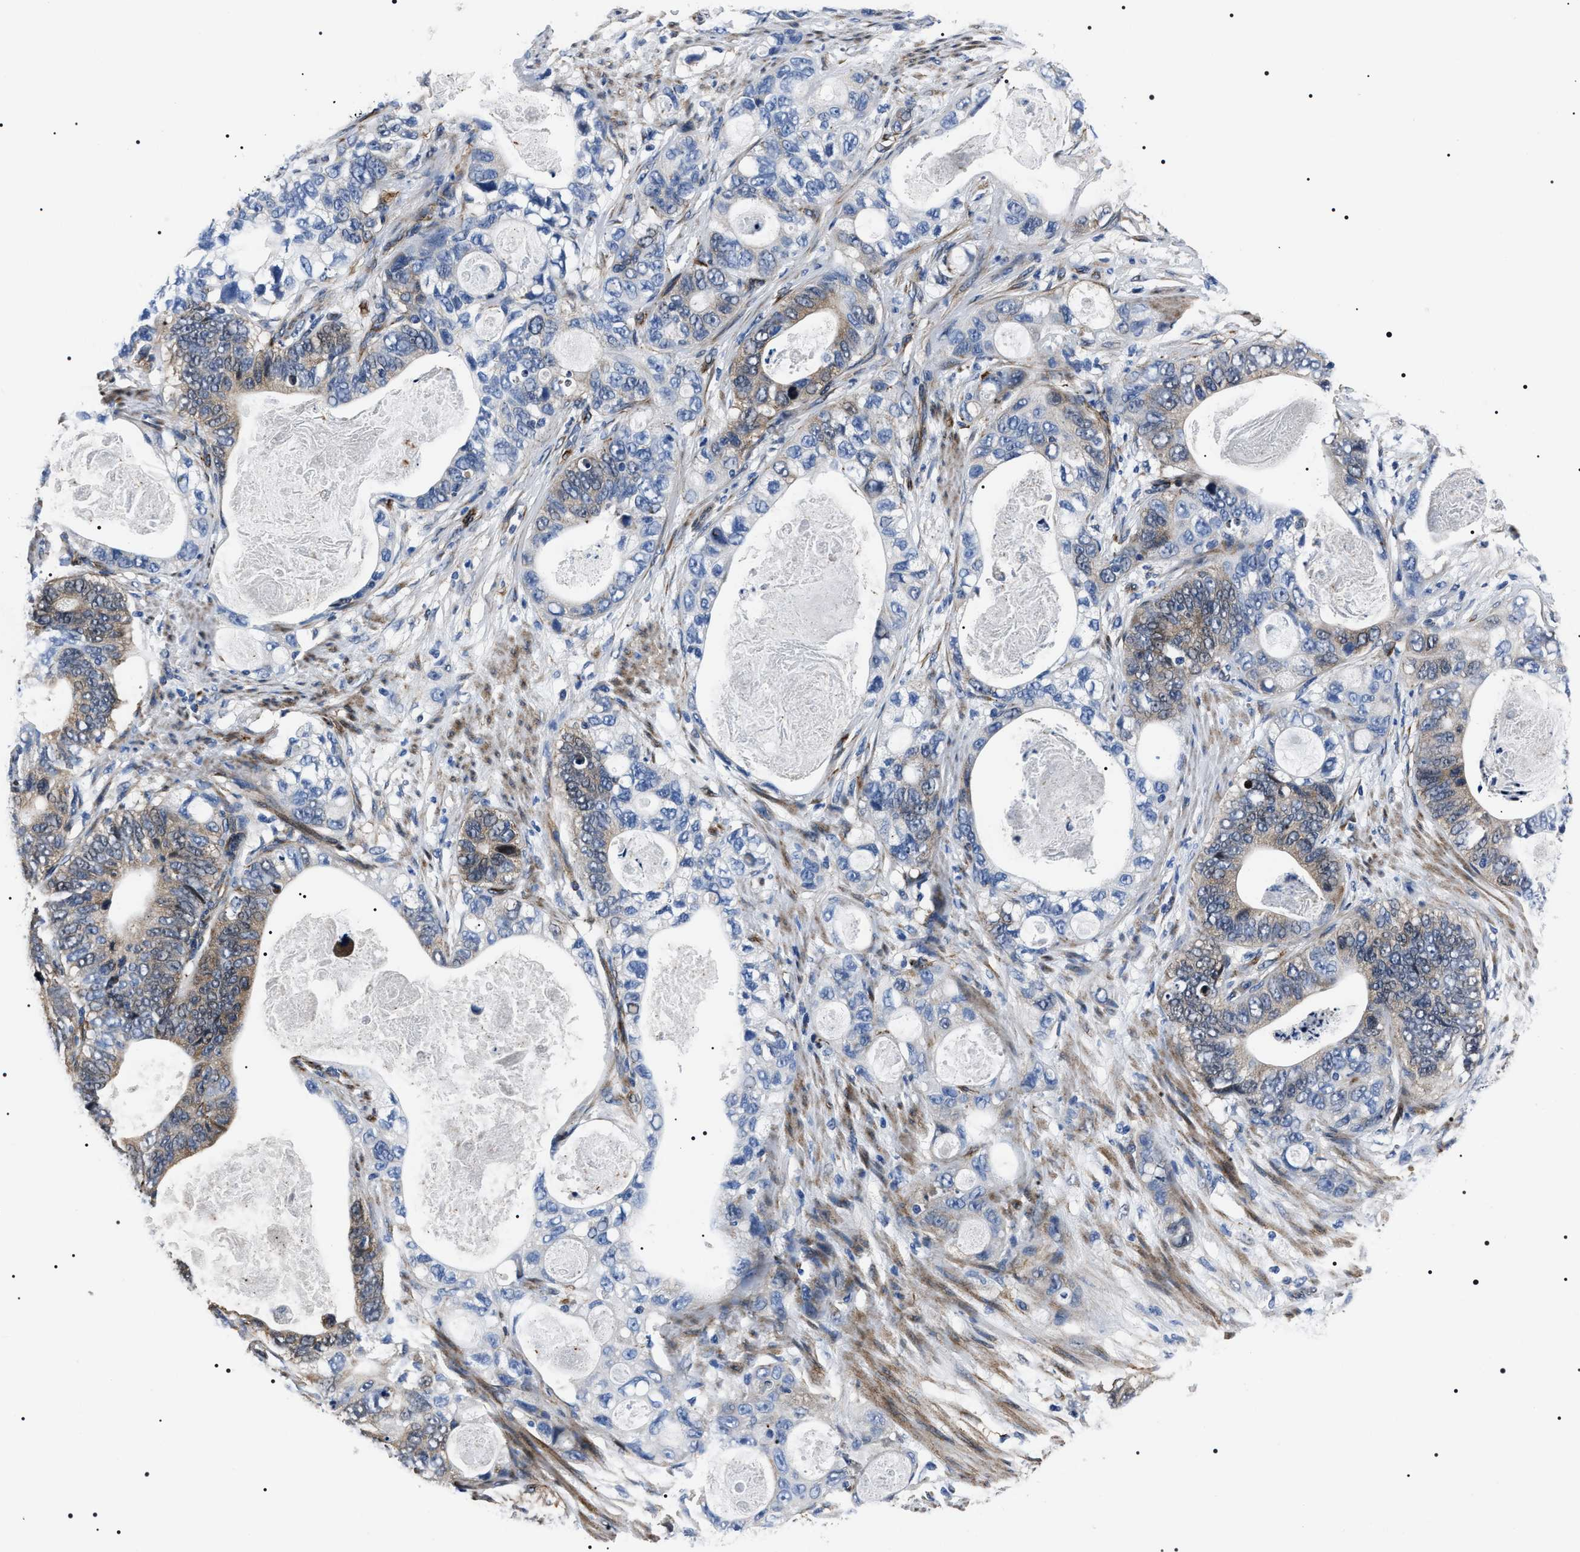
{"staining": {"intensity": "weak", "quantity": "25%-75%", "location": "cytoplasmic/membranous"}, "tissue": "stomach cancer", "cell_type": "Tumor cells", "image_type": "cancer", "snomed": [{"axis": "morphology", "description": "Normal tissue, NOS"}, {"axis": "morphology", "description": "Adenocarcinoma, NOS"}, {"axis": "topography", "description": "Stomach"}], "caption": "This image demonstrates immunohistochemistry staining of adenocarcinoma (stomach), with low weak cytoplasmic/membranous positivity in approximately 25%-75% of tumor cells.", "gene": "BAG2", "patient": {"sex": "female", "age": 89}}